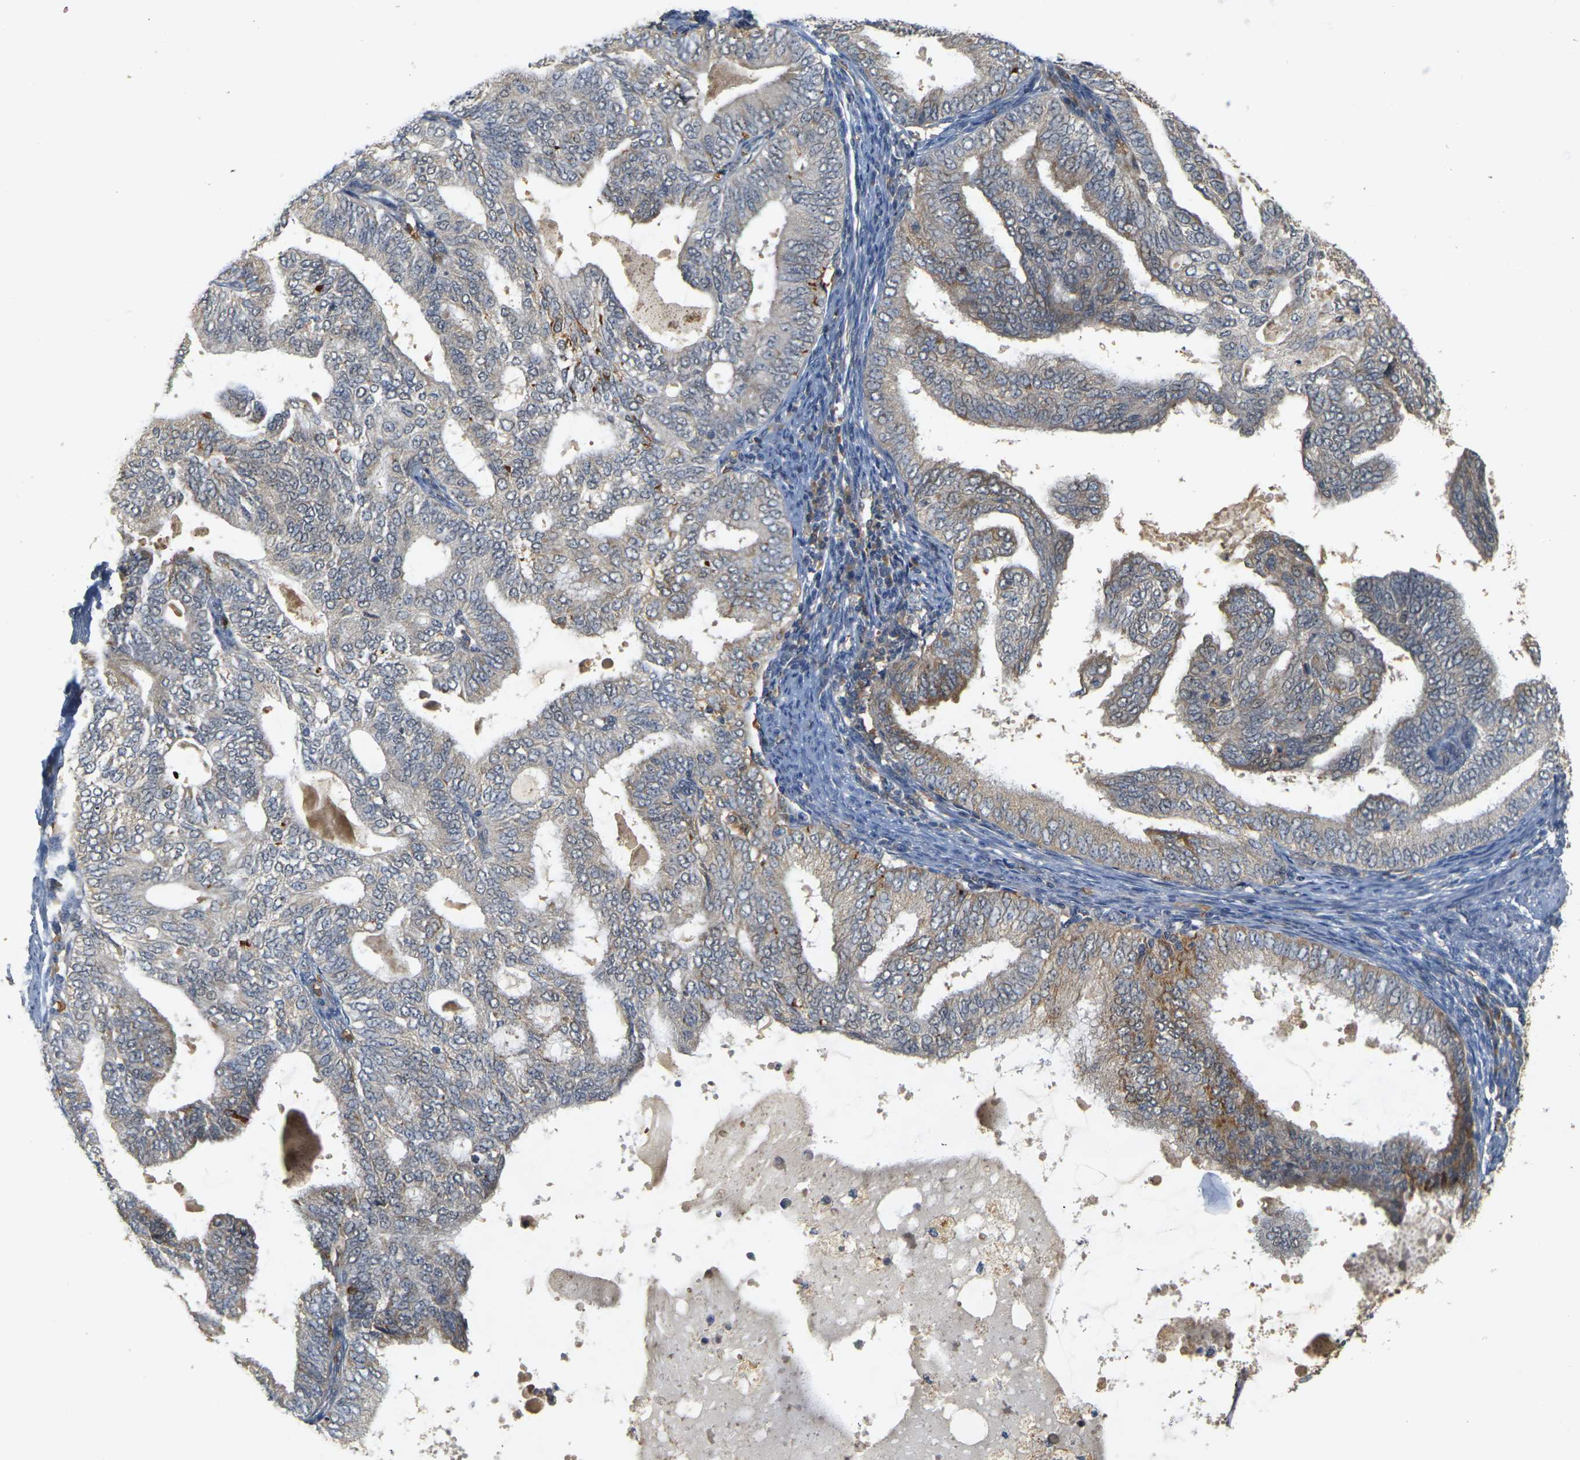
{"staining": {"intensity": "moderate", "quantity": "<25%", "location": "cytoplasmic/membranous"}, "tissue": "endometrial cancer", "cell_type": "Tumor cells", "image_type": "cancer", "snomed": [{"axis": "morphology", "description": "Adenocarcinoma, NOS"}, {"axis": "topography", "description": "Endometrium"}], "caption": "DAB immunohistochemical staining of human endometrial cancer (adenocarcinoma) exhibits moderate cytoplasmic/membranous protein expression in approximately <25% of tumor cells.", "gene": "MEGF9", "patient": {"sex": "female", "age": 58}}